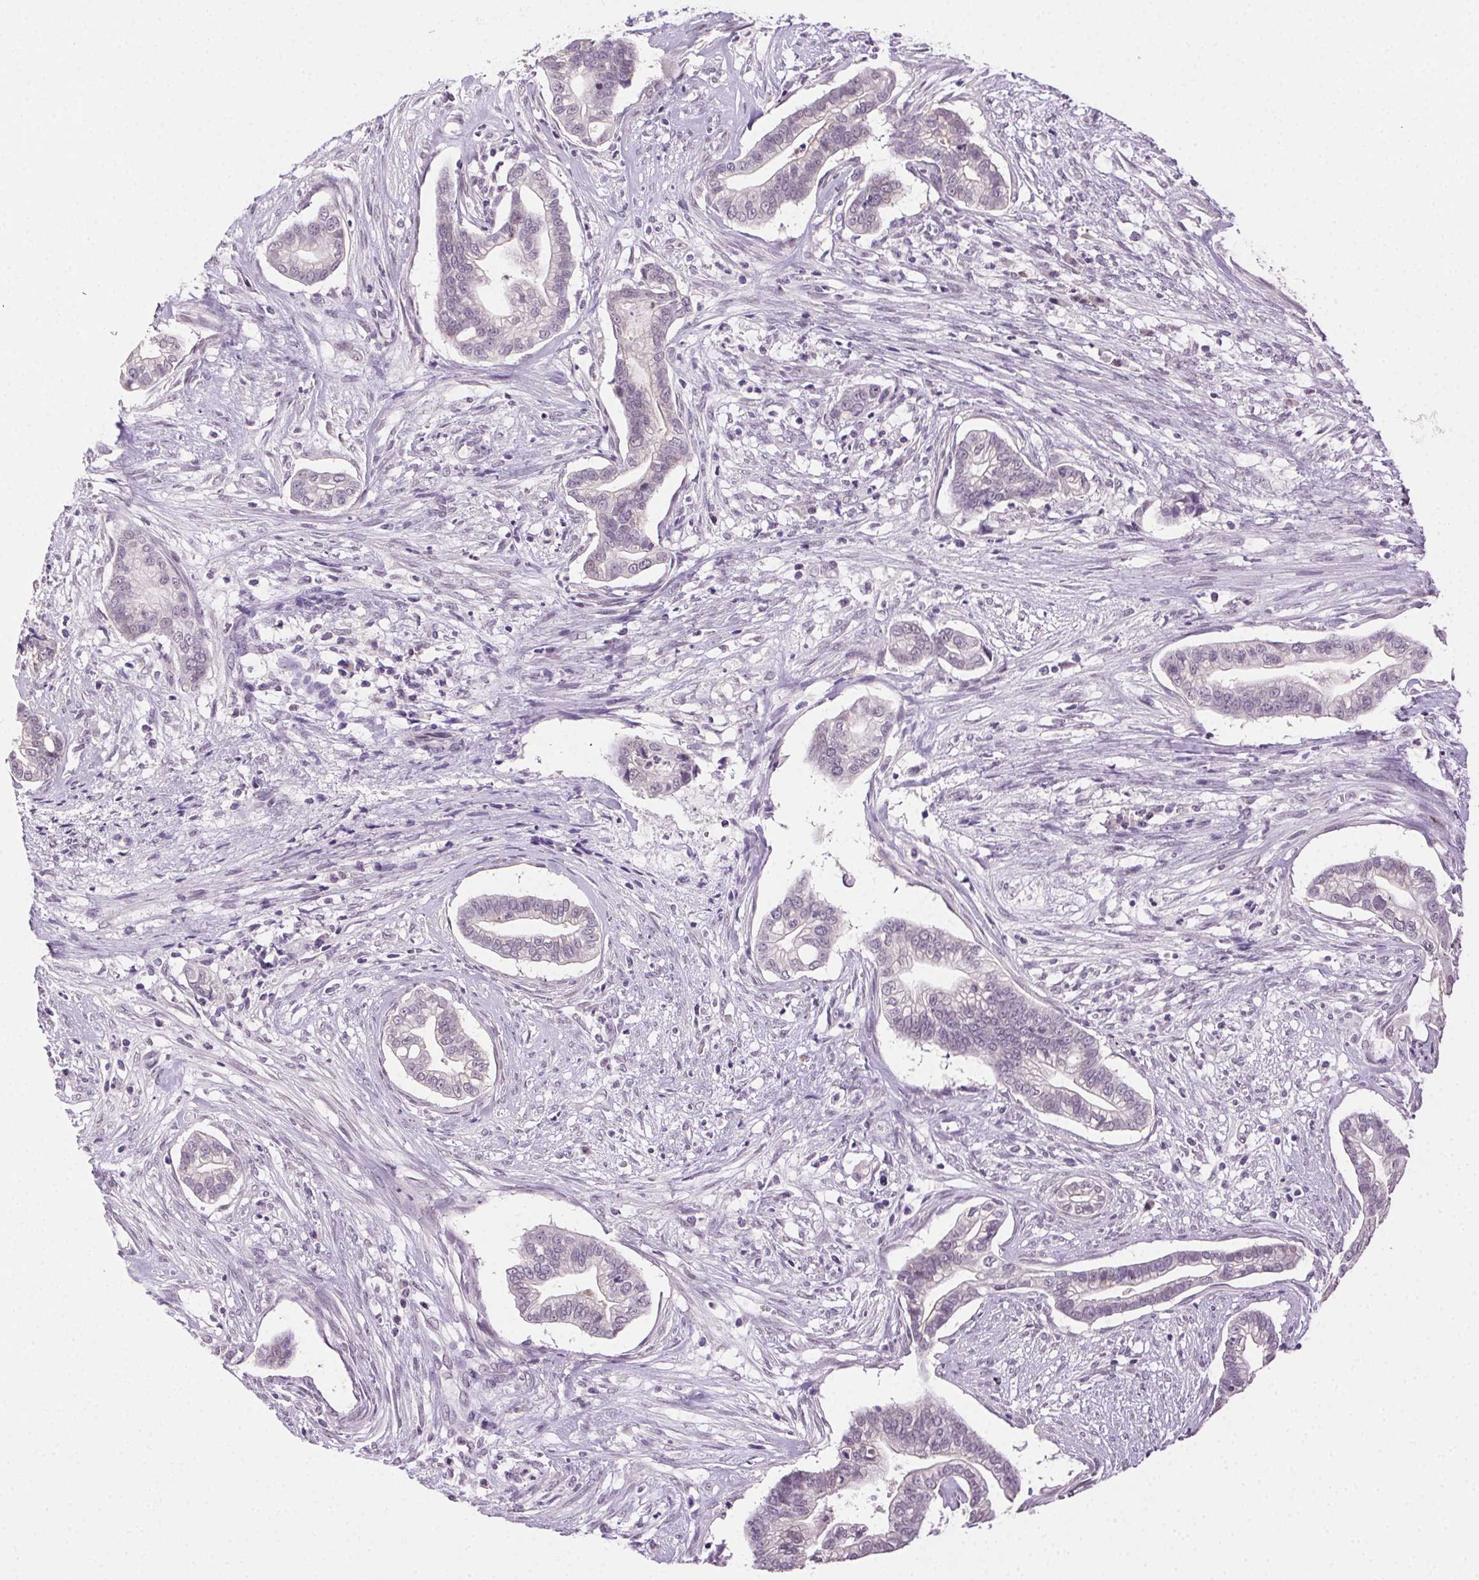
{"staining": {"intensity": "negative", "quantity": "none", "location": "none"}, "tissue": "cervical cancer", "cell_type": "Tumor cells", "image_type": "cancer", "snomed": [{"axis": "morphology", "description": "Adenocarcinoma, NOS"}, {"axis": "topography", "description": "Cervix"}], "caption": "Tumor cells are negative for brown protein staining in cervical cancer.", "gene": "CLDN10", "patient": {"sex": "female", "age": 62}}